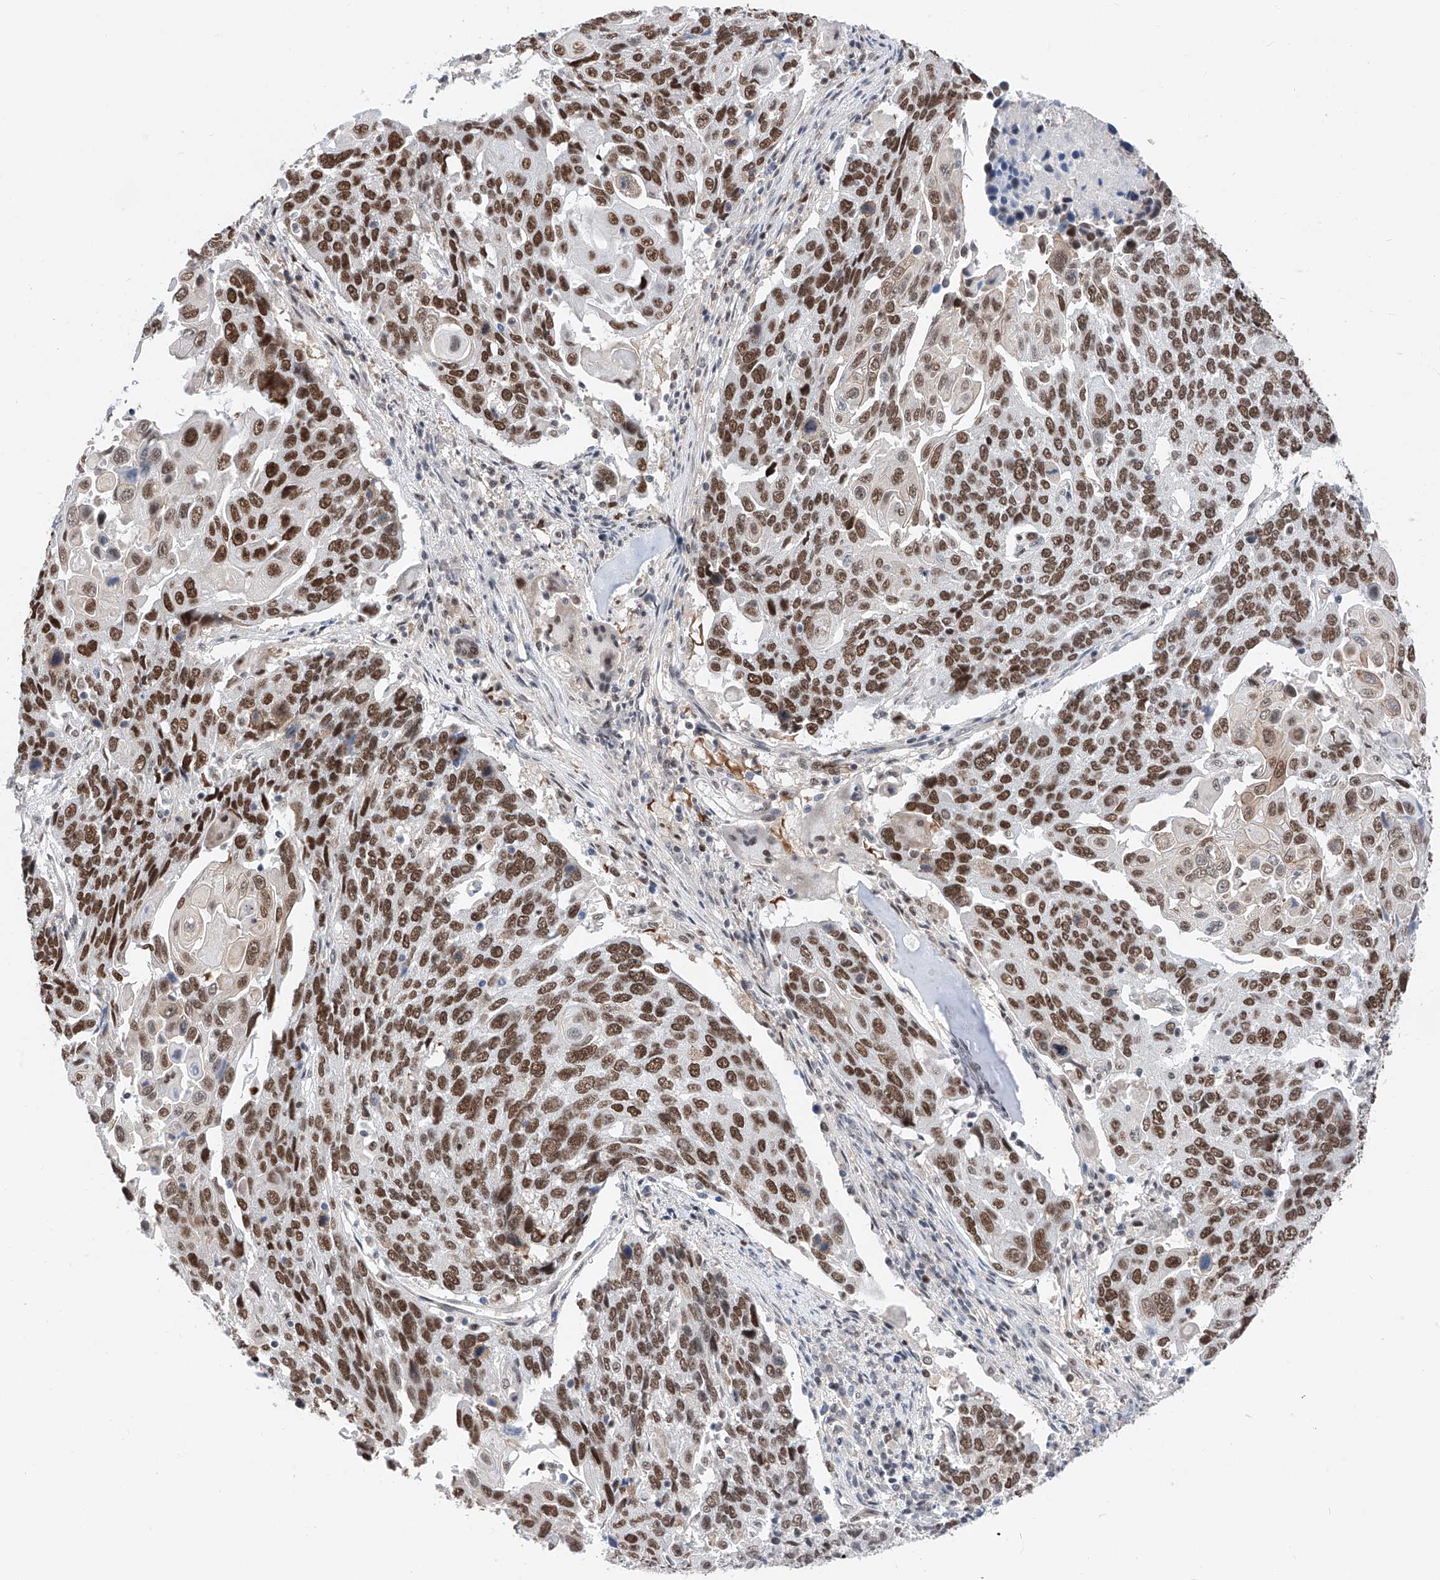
{"staining": {"intensity": "strong", "quantity": ">75%", "location": "nuclear"}, "tissue": "lung cancer", "cell_type": "Tumor cells", "image_type": "cancer", "snomed": [{"axis": "morphology", "description": "Squamous cell carcinoma, NOS"}, {"axis": "topography", "description": "Lung"}], "caption": "Immunohistochemistry (IHC) photomicrograph of squamous cell carcinoma (lung) stained for a protein (brown), which displays high levels of strong nuclear expression in approximately >75% of tumor cells.", "gene": "SNRNP200", "patient": {"sex": "male", "age": 66}}